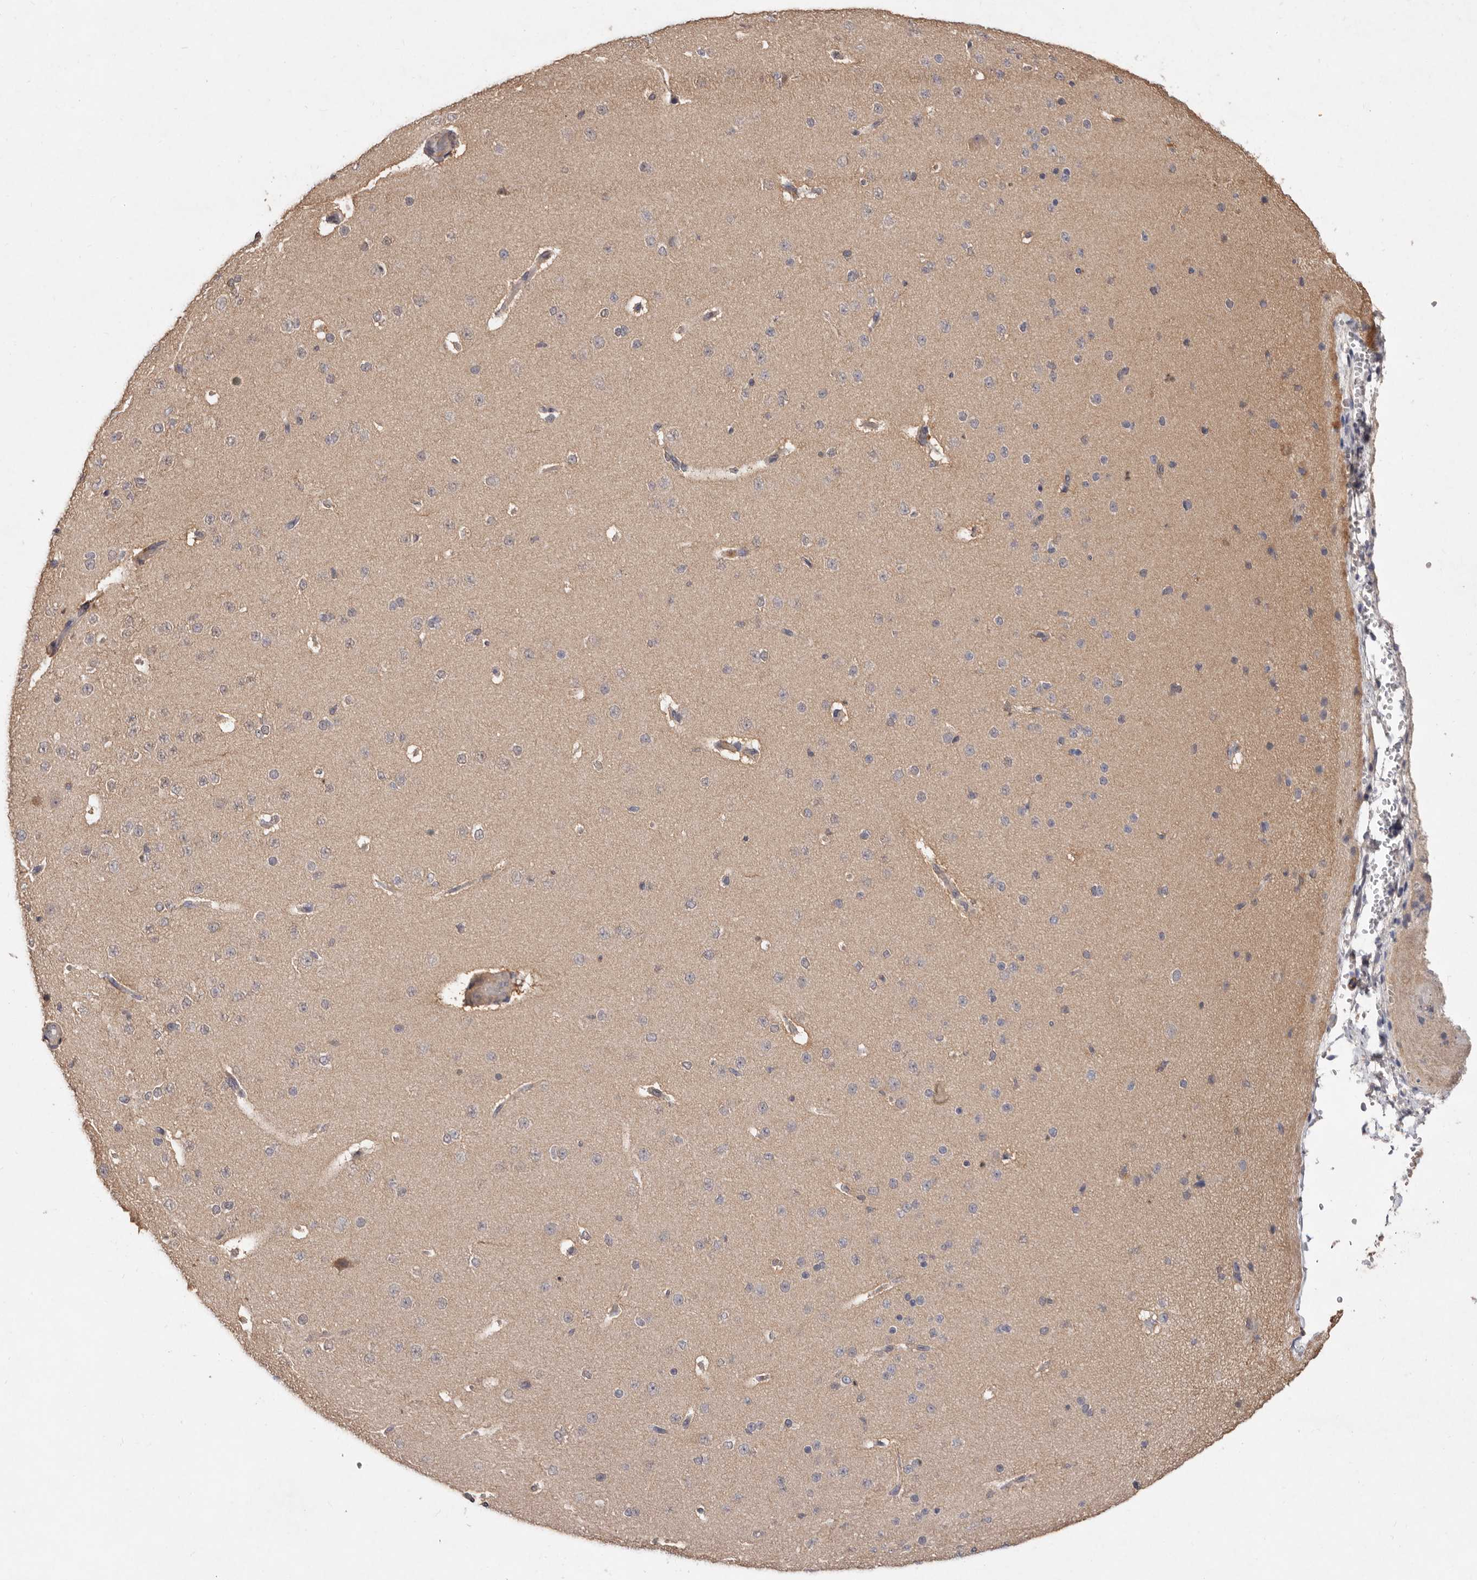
{"staining": {"intensity": "weak", "quantity": "25%-75%", "location": "cytoplasmic/membranous"}, "tissue": "cerebral cortex", "cell_type": "Endothelial cells", "image_type": "normal", "snomed": [{"axis": "morphology", "description": "Normal tissue, NOS"}, {"axis": "morphology", "description": "Developmental malformation"}, {"axis": "topography", "description": "Cerebral cortex"}], "caption": "Protein staining of benign cerebral cortex demonstrates weak cytoplasmic/membranous staining in about 25%-75% of endothelial cells. (IHC, brightfield microscopy, high magnification).", "gene": "EDEM1", "patient": {"sex": "female", "age": 30}}